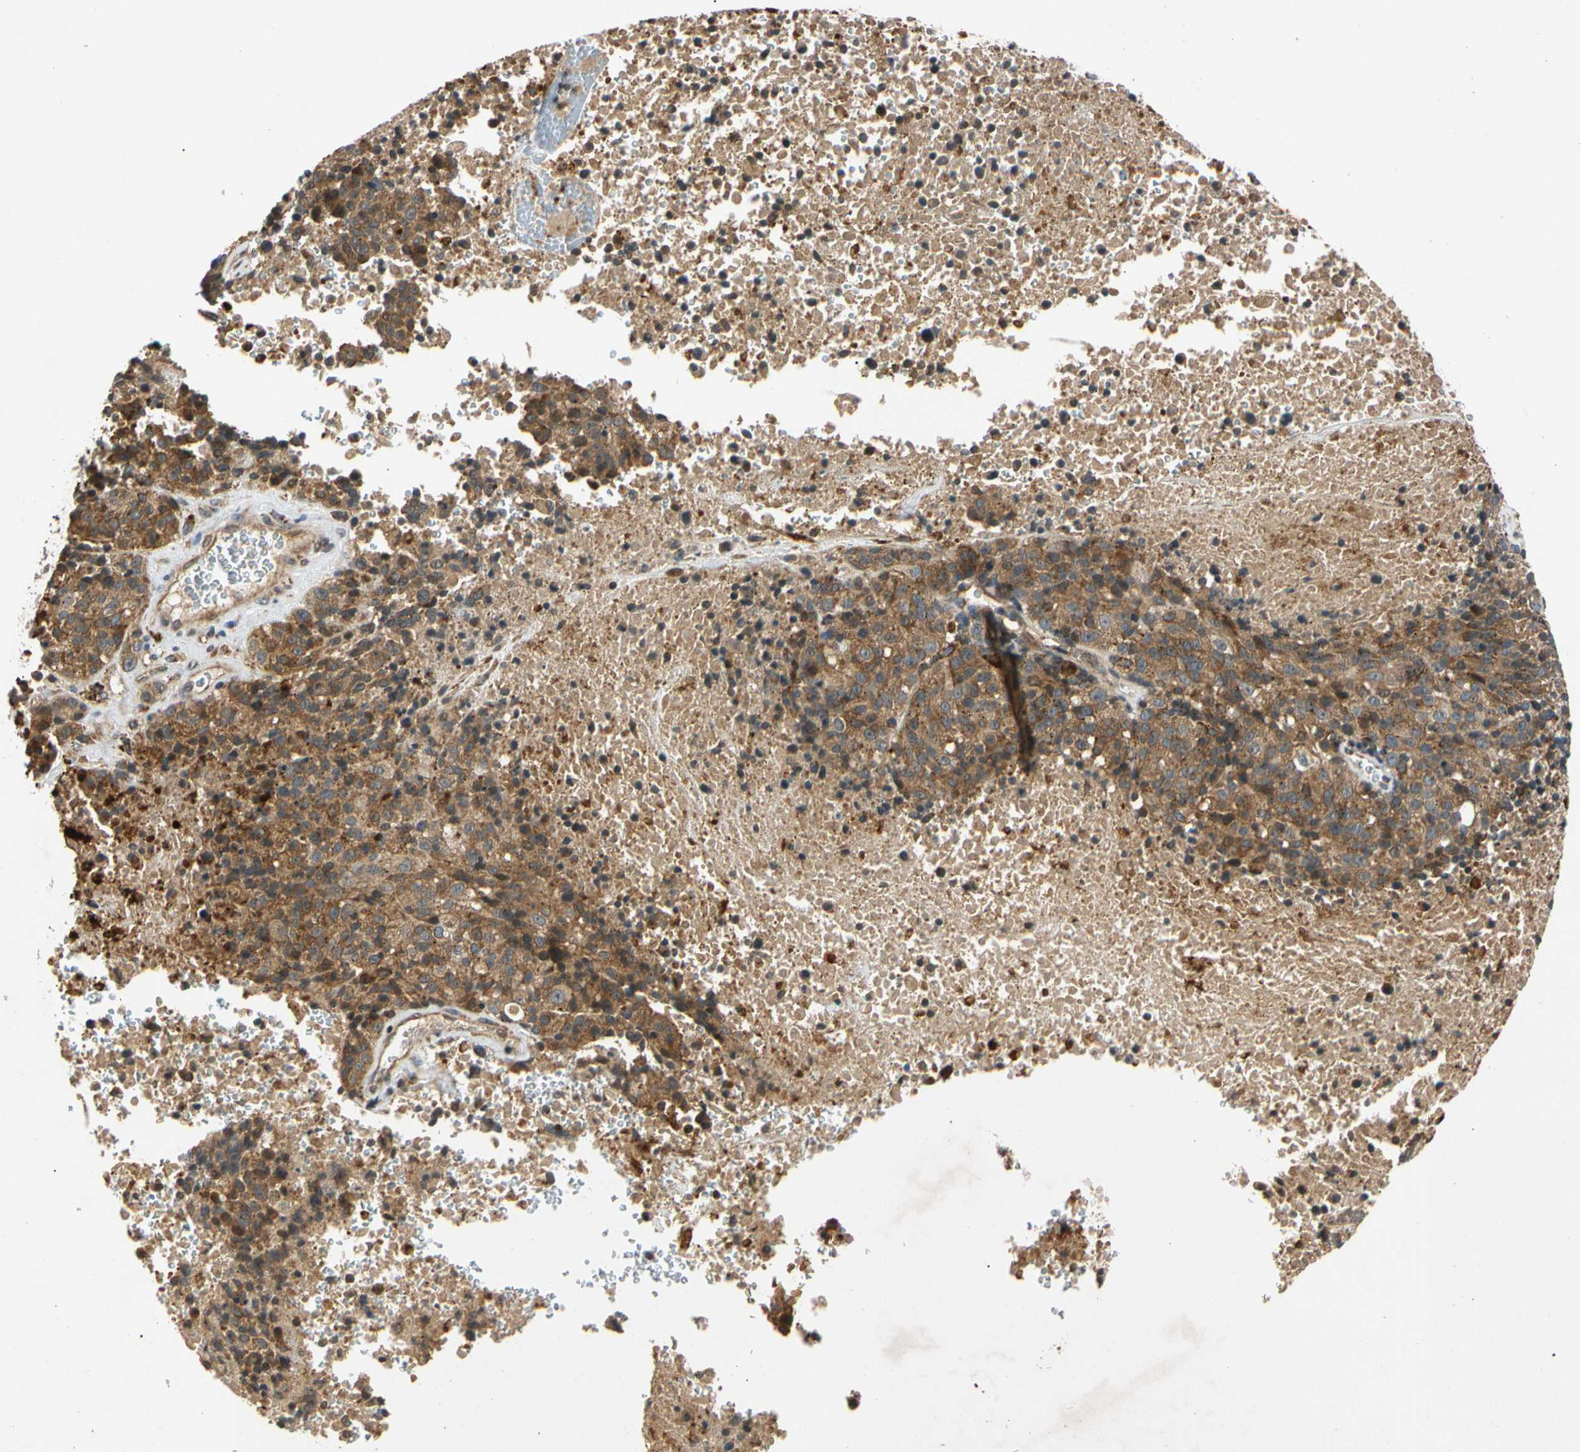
{"staining": {"intensity": "strong", "quantity": ">75%", "location": "cytoplasmic/membranous"}, "tissue": "melanoma", "cell_type": "Tumor cells", "image_type": "cancer", "snomed": [{"axis": "morphology", "description": "Malignant melanoma, Metastatic site"}, {"axis": "topography", "description": "Cerebral cortex"}], "caption": "IHC of malignant melanoma (metastatic site) exhibits high levels of strong cytoplasmic/membranous positivity in approximately >75% of tumor cells.", "gene": "MRPS22", "patient": {"sex": "female", "age": 52}}